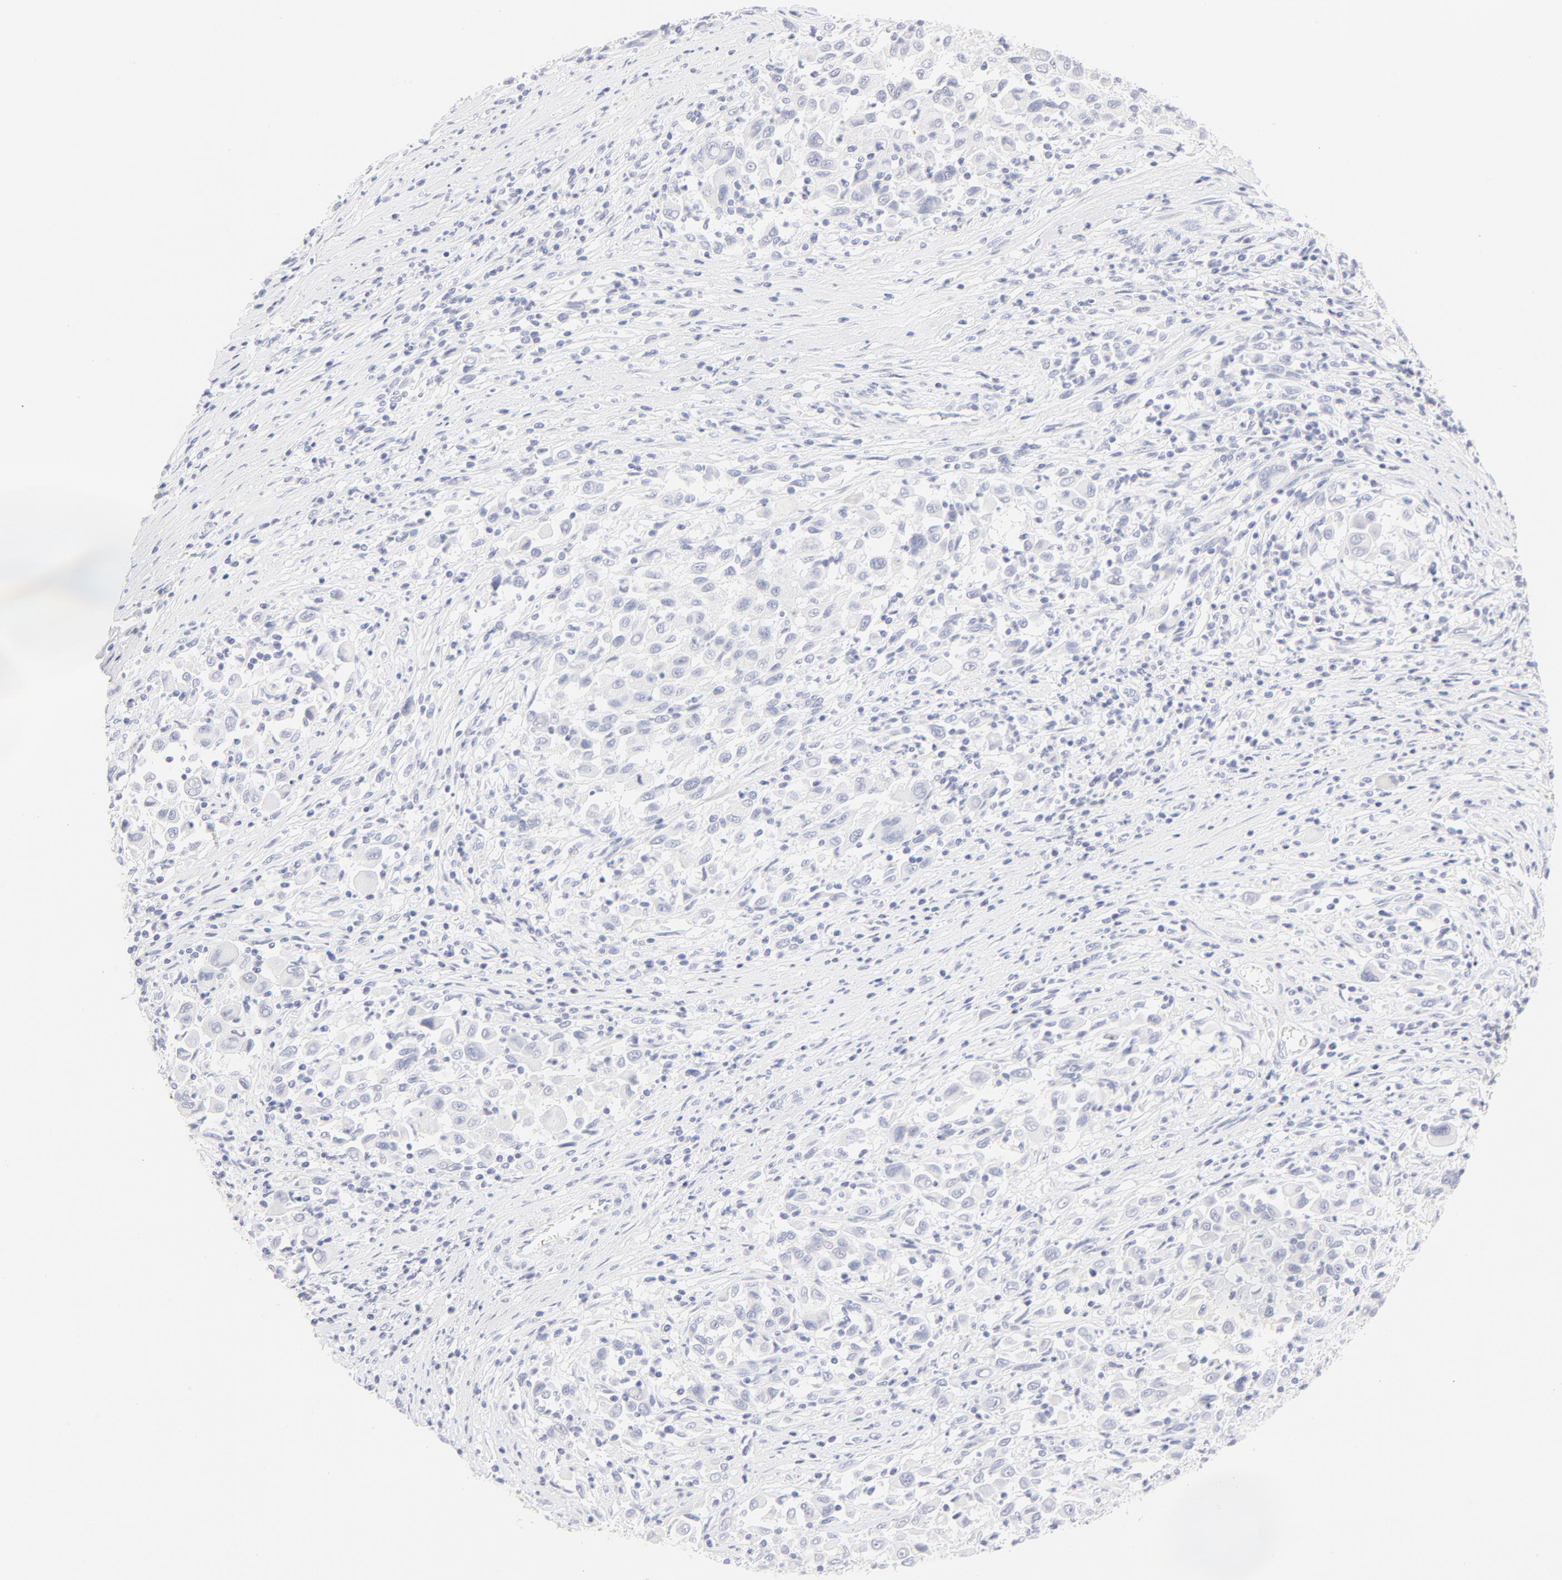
{"staining": {"intensity": "negative", "quantity": "none", "location": "none"}, "tissue": "melanoma", "cell_type": "Tumor cells", "image_type": "cancer", "snomed": [{"axis": "morphology", "description": "Malignant melanoma, Metastatic site"}, {"axis": "topography", "description": "Lymph node"}], "caption": "Tumor cells show no significant protein positivity in malignant melanoma (metastatic site).", "gene": "ELF3", "patient": {"sex": "male", "age": 61}}